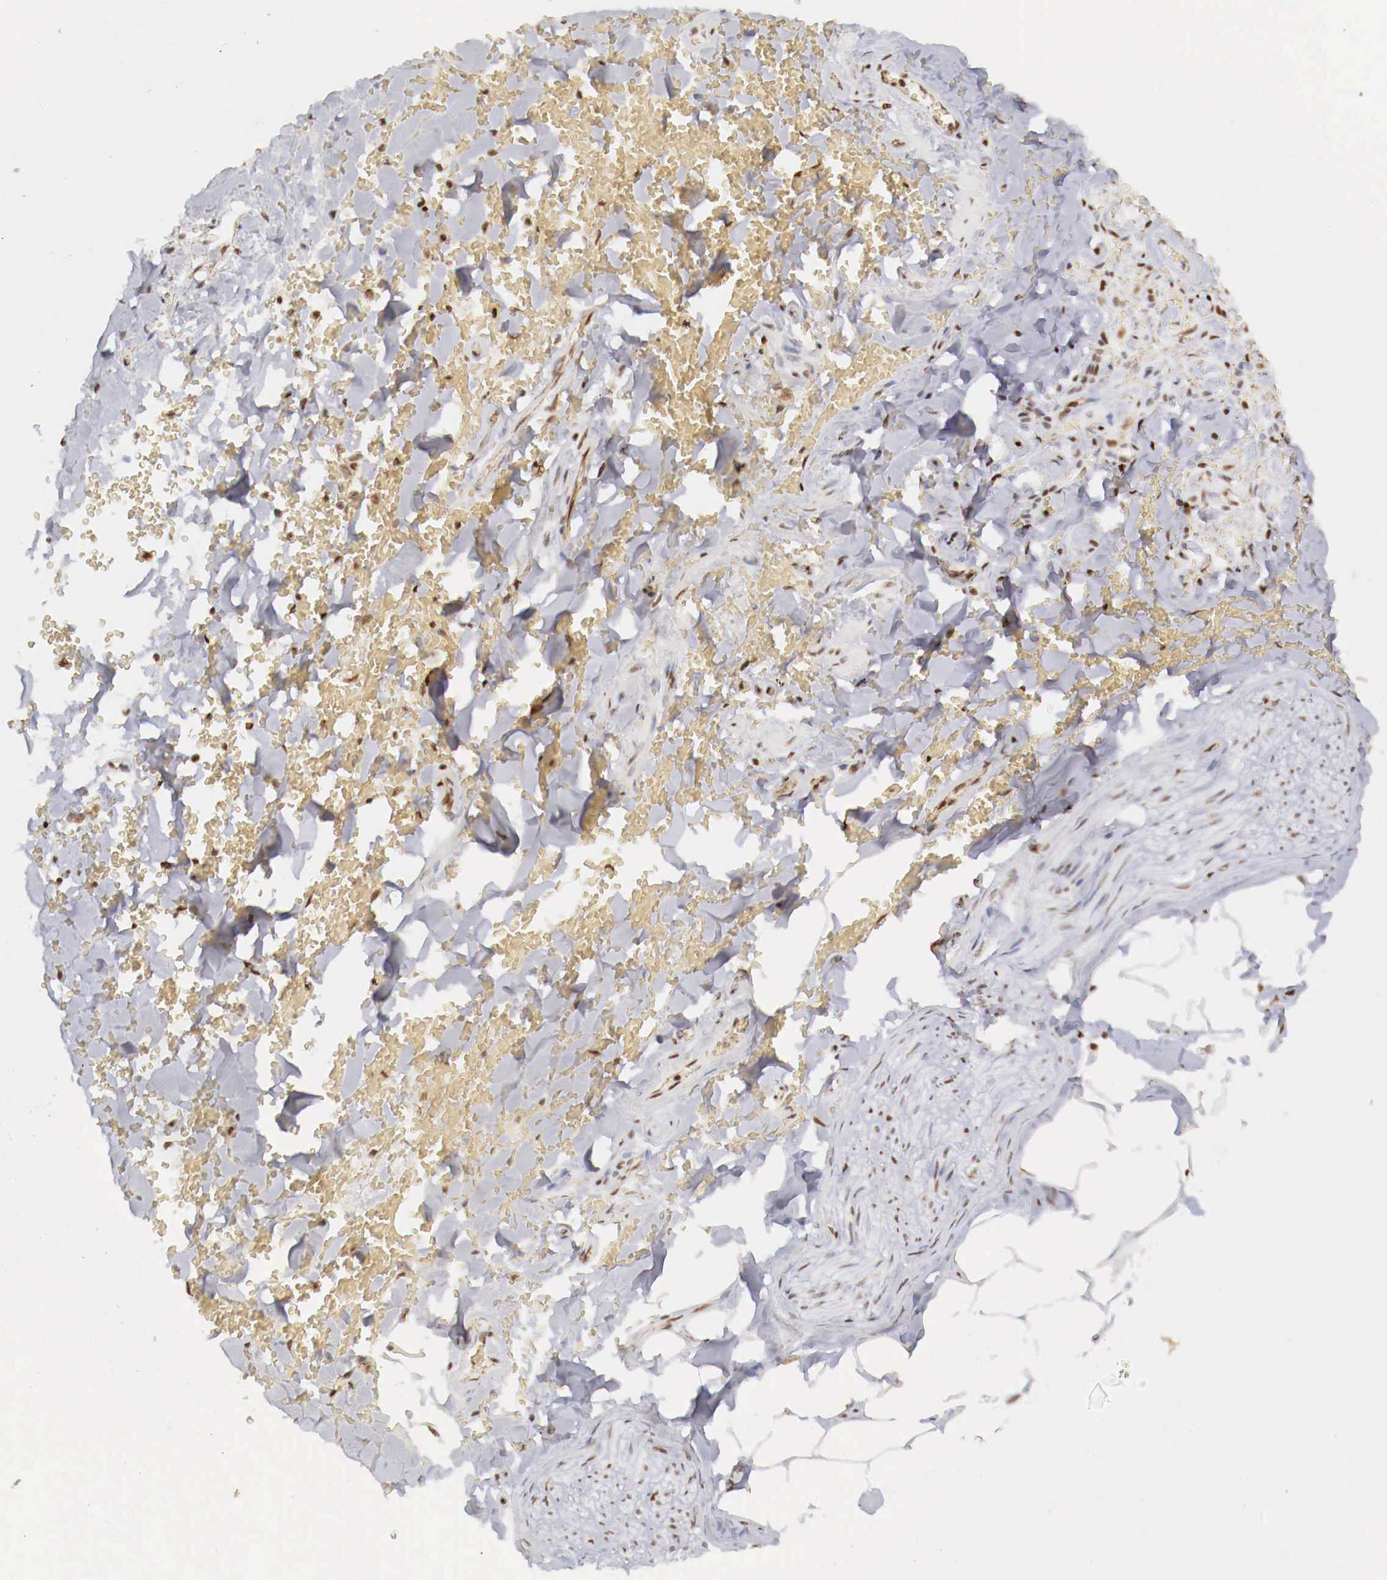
{"staining": {"intensity": "moderate", "quantity": ">75%", "location": "nuclear"}, "tissue": "adipose tissue", "cell_type": "Adipocytes", "image_type": "normal", "snomed": [{"axis": "morphology", "description": "Normal tissue, NOS"}, {"axis": "topography", "description": "Cartilage tissue"}, {"axis": "topography", "description": "Lung"}], "caption": "Immunohistochemical staining of normal adipose tissue exhibits >75% levels of moderate nuclear protein positivity in about >75% of adipocytes.", "gene": "MAX", "patient": {"sex": "male", "age": 65}}